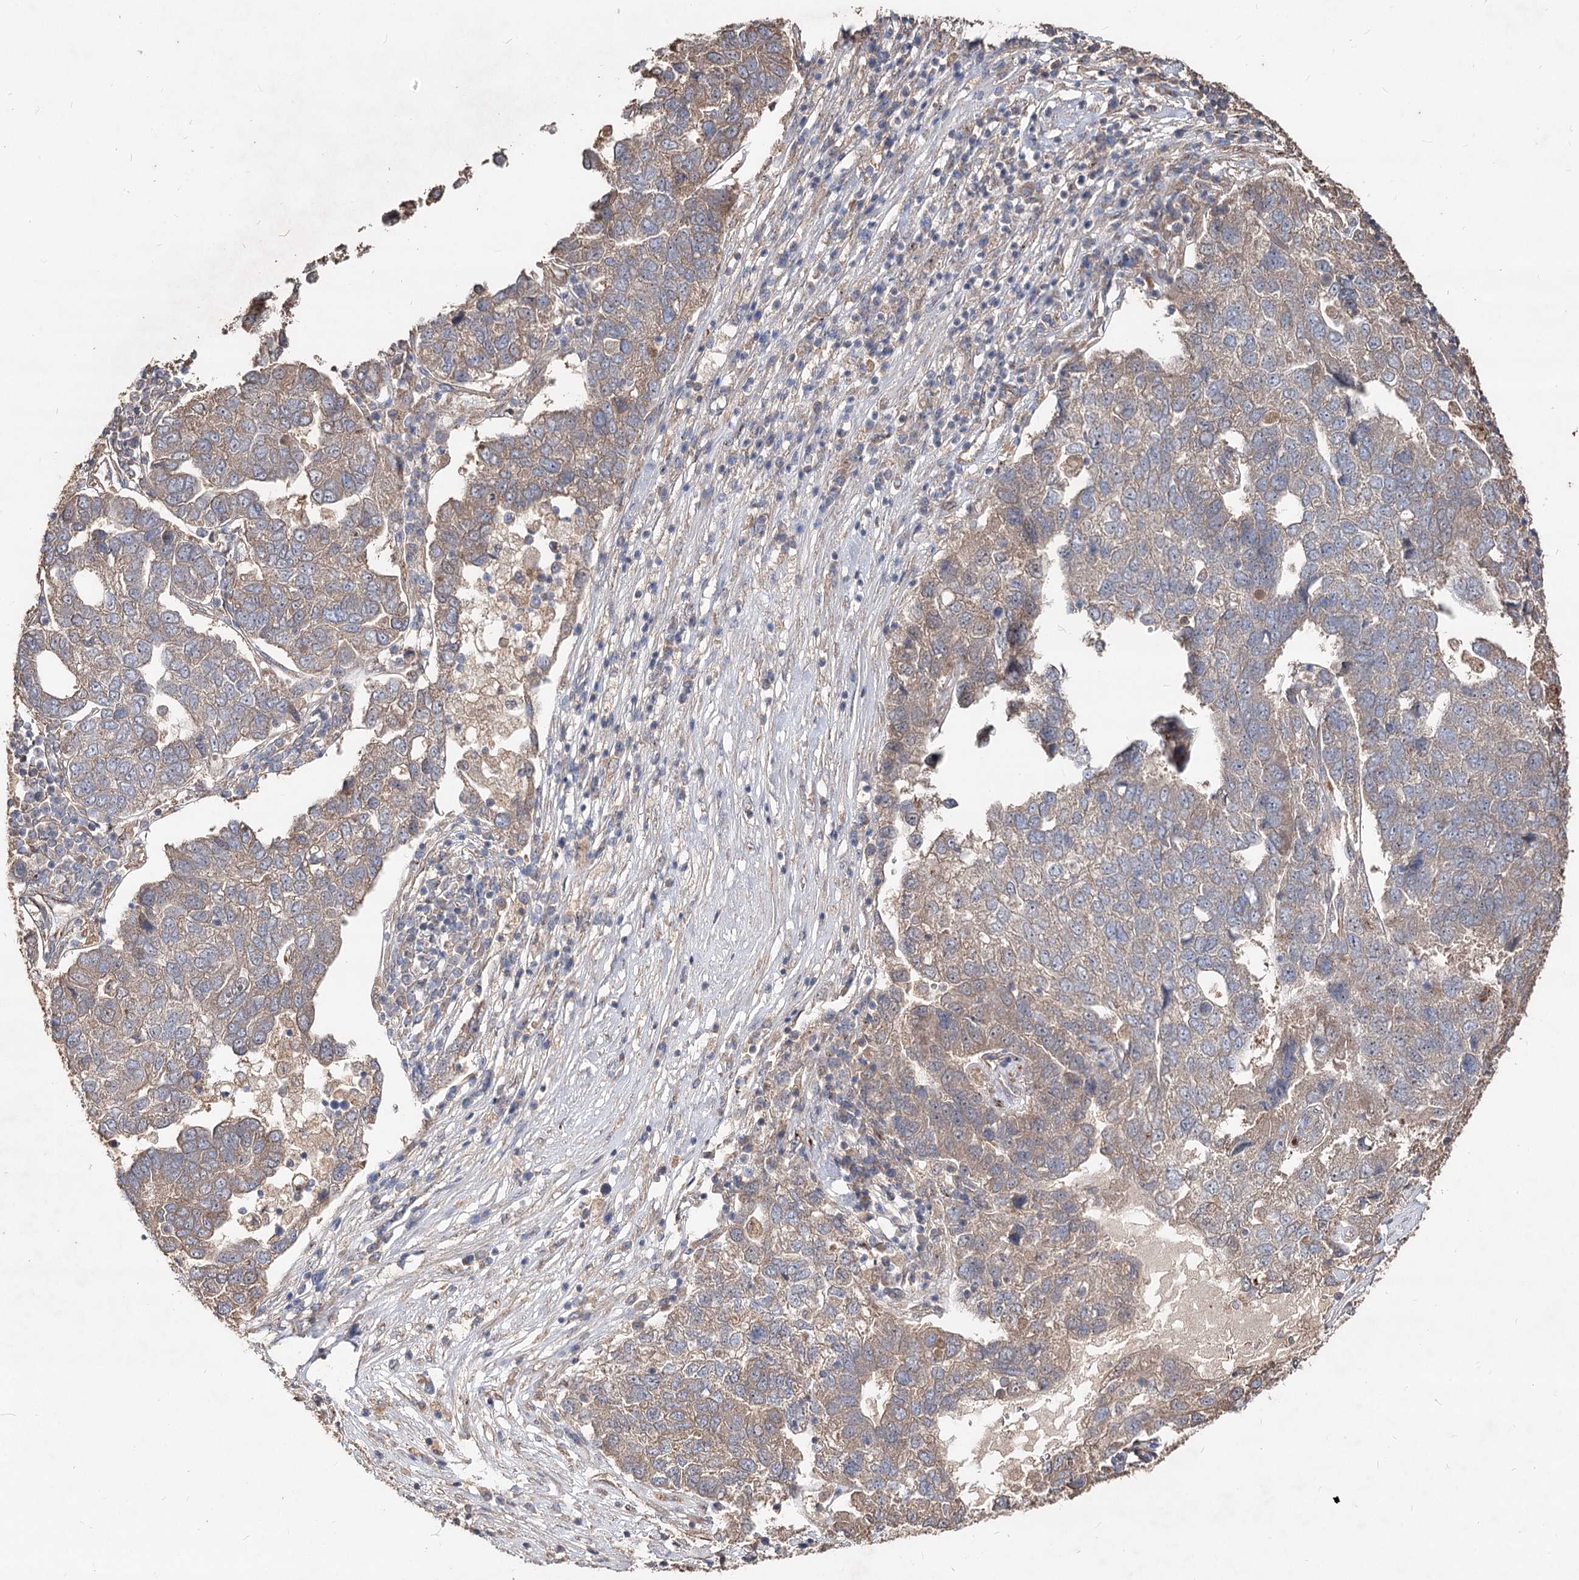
{"staining": {"intensity": "moderate", "quantity": "25%-75%", "location": "cytoplasmic/membranous"}, "tissue": "pancreatic cancer", "cell_type": "Tumor cells", "image_type": "cancer", "snomed": [{"axis": "morphology", "description": "Adenocarcinoma, NOS"}, {"axis": "topography", "description": "Pancreas"}], "caption": "Immunohistochemical staining of human pancreatic cancer (adenocarcinoma) demonstrates medium levels of moderate cytoplasmic/membranous positivity in about 25%-75% of tumor cells.", "gene": "SPART", "patient": {"sex": "female", "age": 61}}